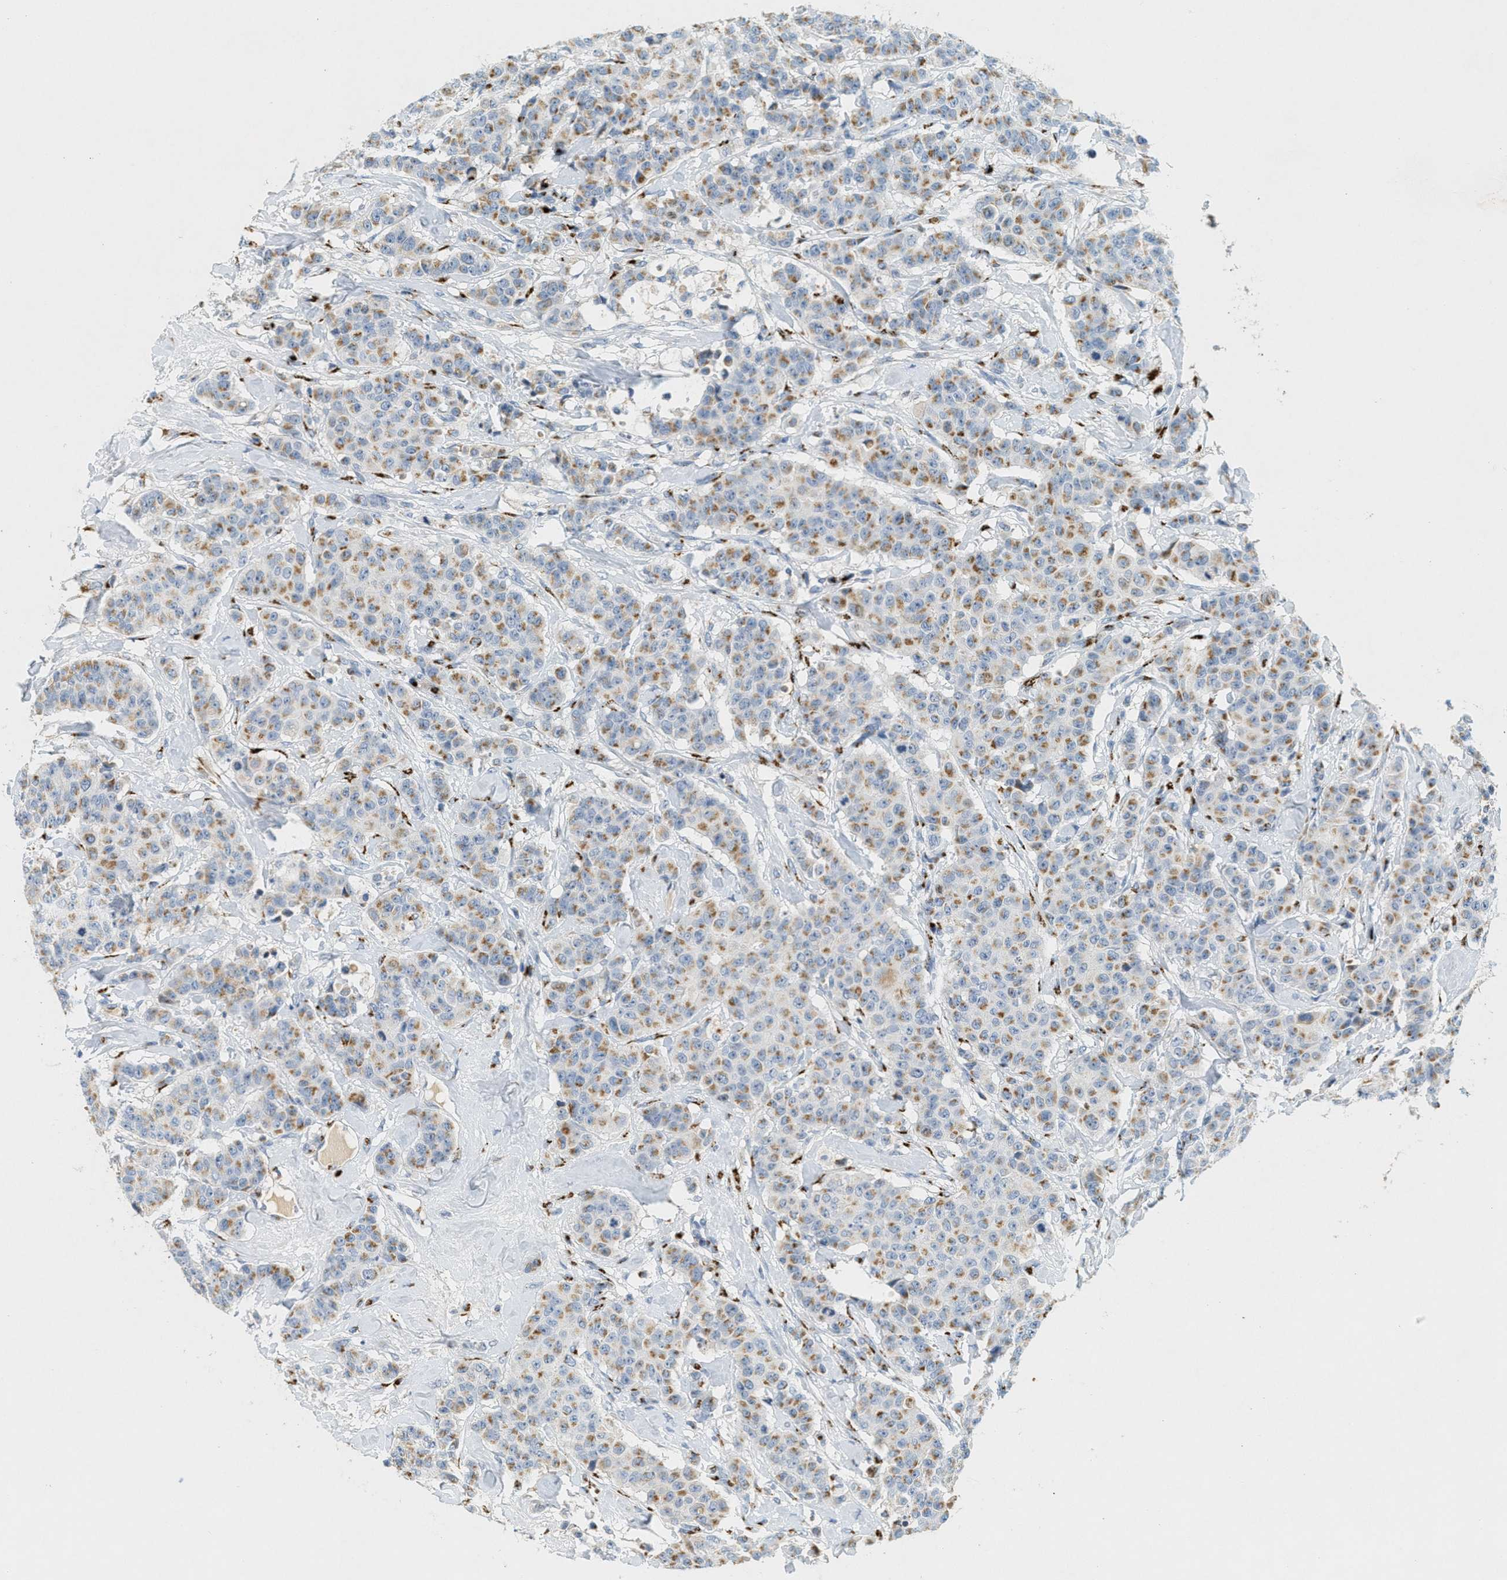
{"staining": {"intensity": "moderate", "quantity": ">75%", "location": "cytoplasmic/membranous"}, "tissue": "breast cancer", "cell_type": "Tumor cells", "image_type": "cancer", "snomed": [{"axis": "morphology", "description": "Normal tissue, NOS"}, {"axis": "morphology", "description": "Duct carcinoma"}, {"axis": "topography", "description": "Breast"}], "caption": "Immunohistochemical staining of infiltrating ductal carcinoma (breast) shows moderate cytoplasmic/membranous protein positivity in about >75% of tumor cells.", "gene": "ENTPD4", "patient": {"sex": "female", "age": 40}}